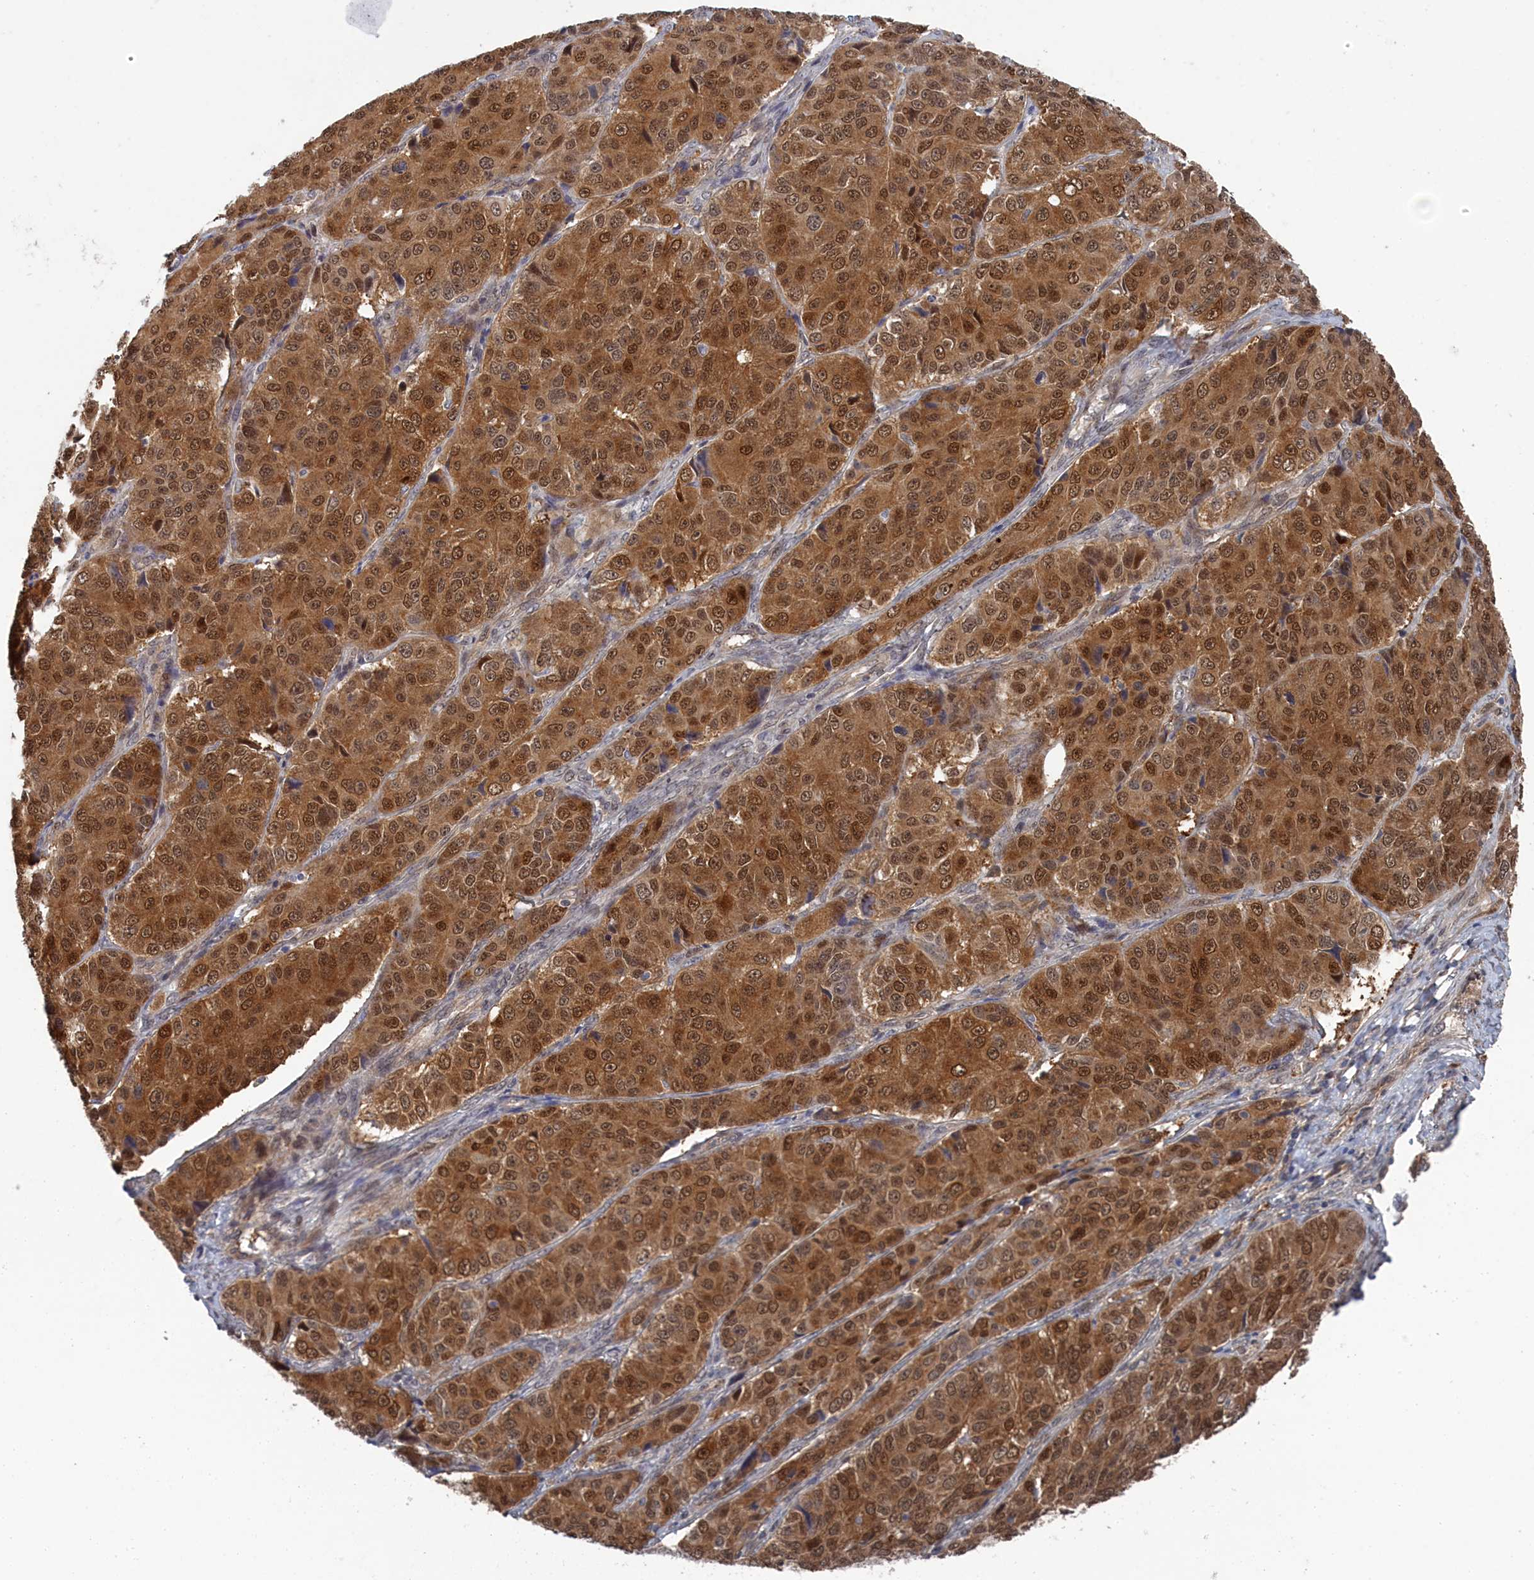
{"staining": {"intensity": "moderate", "quantity": ">75%", "location": "cytoplasmic/membranous,nuclear"}, "tissue": "ovarian cancer", "cell_type": "Tumor cells", "image_type": "cancer", "snomed": [{"axis": "morphology", "description": "Carcinoma, endometroid"}, {"axis": "topography", "description": "Ovary"}], "caption": "Immunohistochemistry photomicrograph of ovarian cancer (endometroid carcinoma) stained for a protein (brown), which exhibits medium levels of moderate cytoplasmic/membranous and nuclear staining in approximately >75% of tumor cells.", "gene": "IRGQ", "patient": {"sex": "female", "age": 51}}